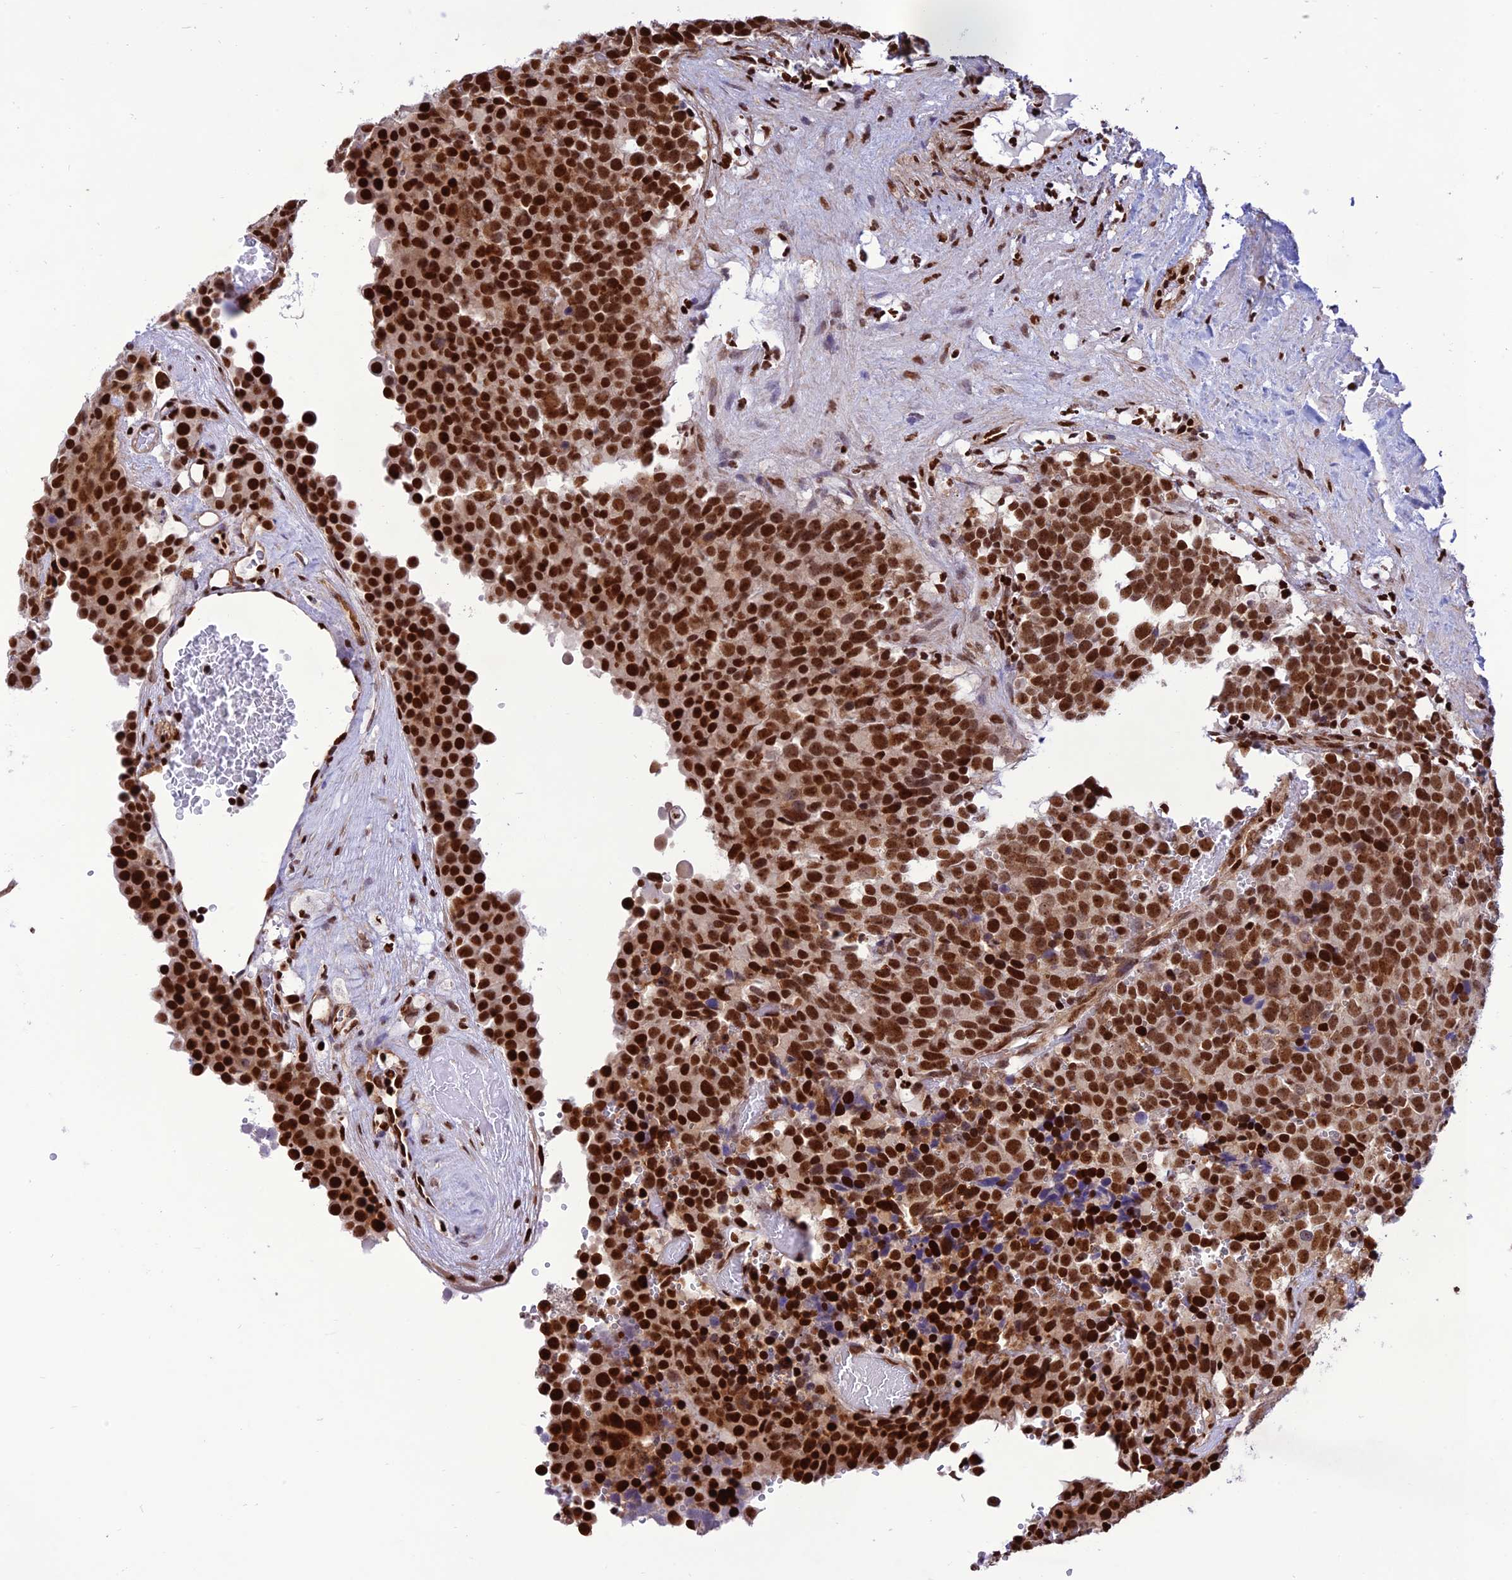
{"staining": {"intensity": "strong", "quantity": ">75%", "location": "nuclear"}, "tissue": "testis cancer", "cell_type": "Tumor cells", "image_type": "cancer", "snomed": [{"axis": "morphology", "description": "Seminoma, NOS"}, {"axis": "topography", "description": "Testis"}], "caption": "IHC image of human testis cancer (seminoma) stained for a protein (brown), which displays high levels of strong nuclear staining in approximately >75% of tumor cells.", "gene": "INO80E", "patient": {"sex": "male", "age": 71}}